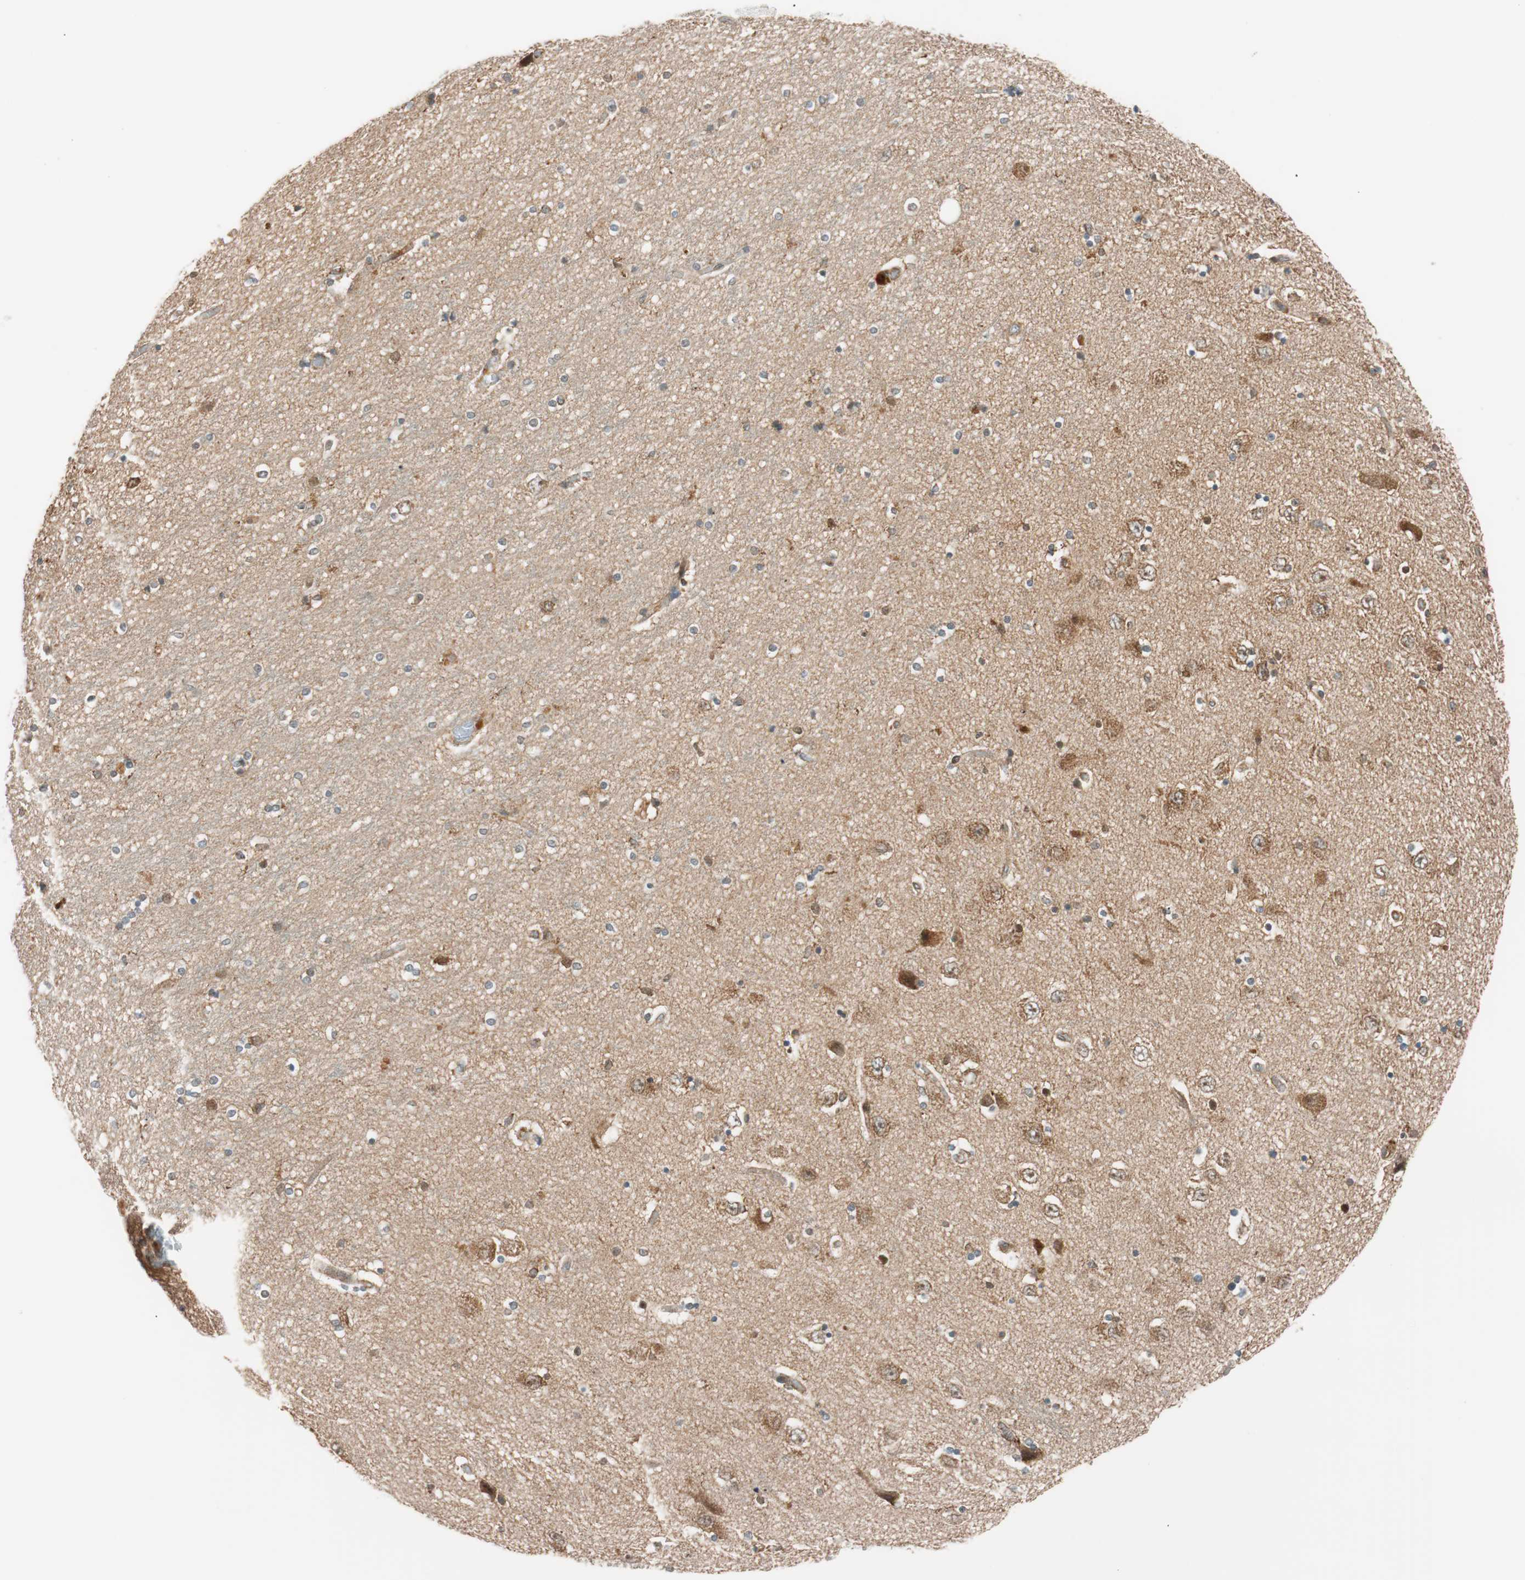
{"staining": {"intensity": "negative", "quantity": "none", "location": "none"}, "tissue": "hippocampus", "cell_type": "Glial cells", "image_type": "normal", "snomed": [{"axis": "morphology", "description": "Normal tissue, NOS"}, {"axis": "topography", "description": "Hippocampus"}], "caption": "Immunohistochemistry micrograph of benign human hippocampus stained for a protein (brown), which demonstrates no expression in glial cells.", "gene": "ABI1", "patient": {"sex": "female", "age": 54}}